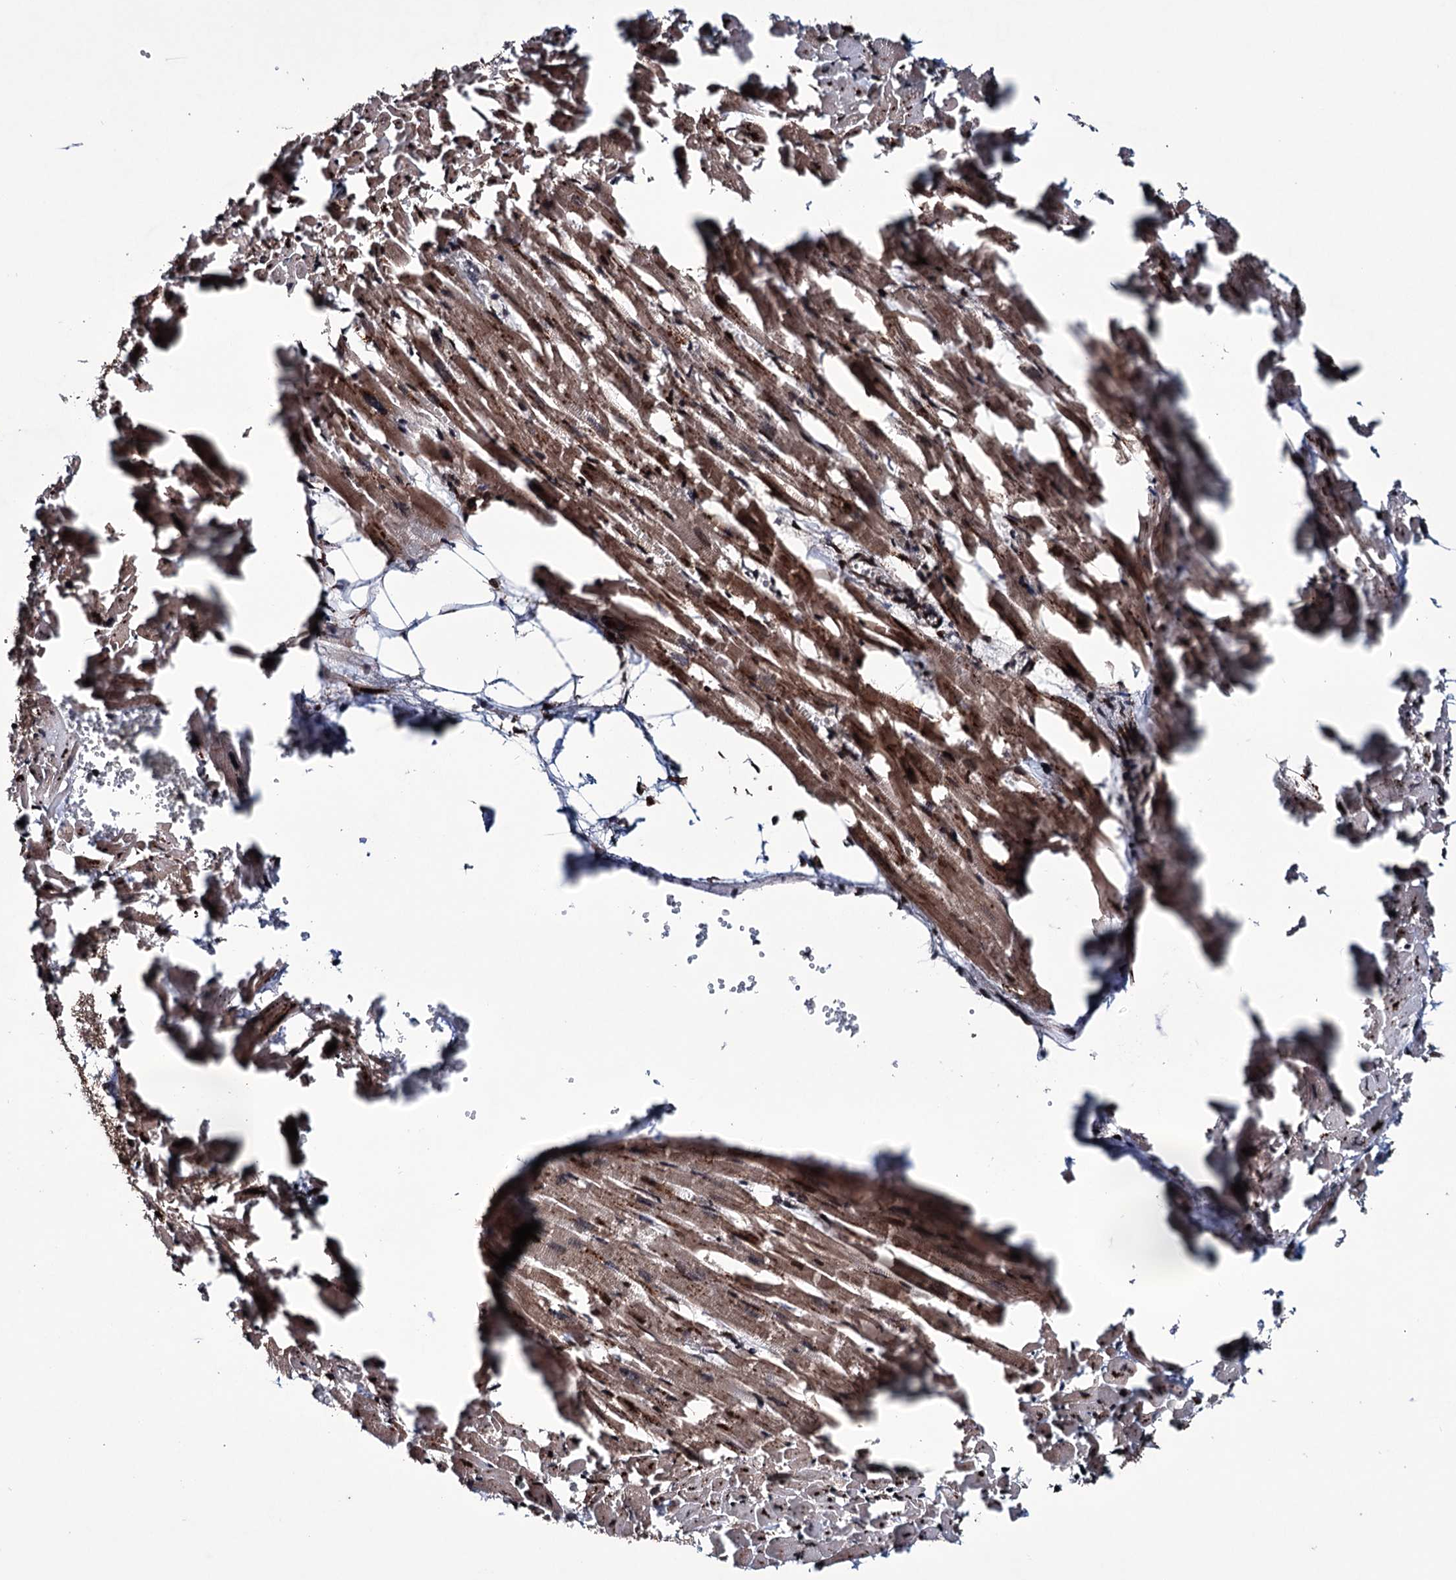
{"staining": {"intensity": "moderate", "quantity": ">75%", "location": "cytoplasmic/membranous"}, "tissue": "heart muscle", "cell_type": "Cardiomyocytes", "image_type": "normal", "snomed": [{"axis": "morphology", "description": "Normal tissue, NOS"}, {"axis": "topography", "description": "Heart"}], "caption": "Cardiomyocytes show moderate cytoplasmic/membranous expression in approximately >75% of cells in normal heart muscle.", "gene": "EYA4", "patient": {"sex": "female", "age": 64}}